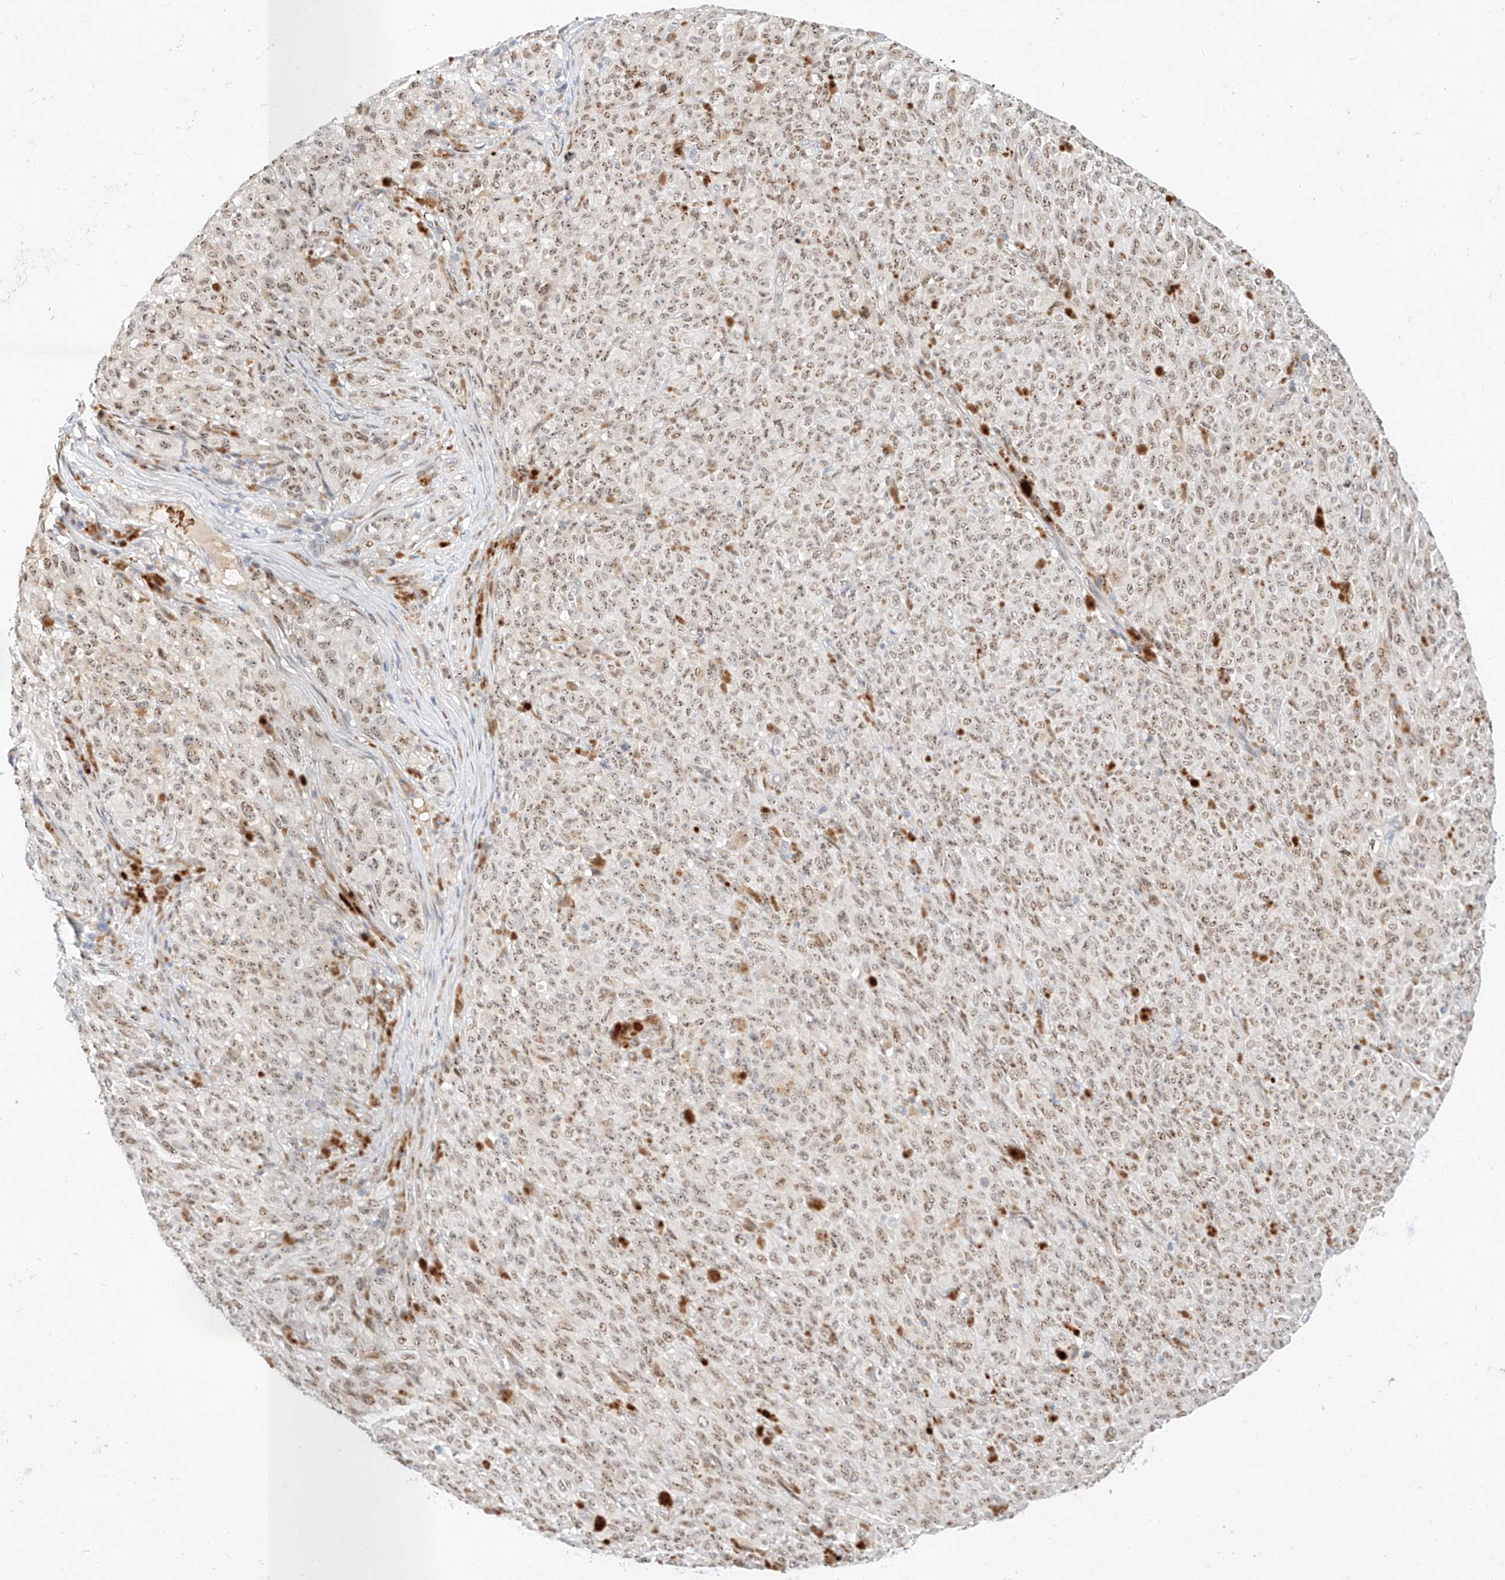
{"staining": {"intensity": "weak", "quantity": ">75%", "location": "nuclear"}, "tissue": "melanoma", "cell_type": "Tumor cells", "image_type": "cancer", "snomed": [{"axis": "morphology", "description": "Malignant melanoma, NOS"}, {"axis": "topography", "description": "Skin"}], "caption": "An image of human melanoma stained for a protein demonstrates weak nuclear brown staining in tumor cells.", "gene": "CBX8", "patient": {"sex": "female", "age": 82}}